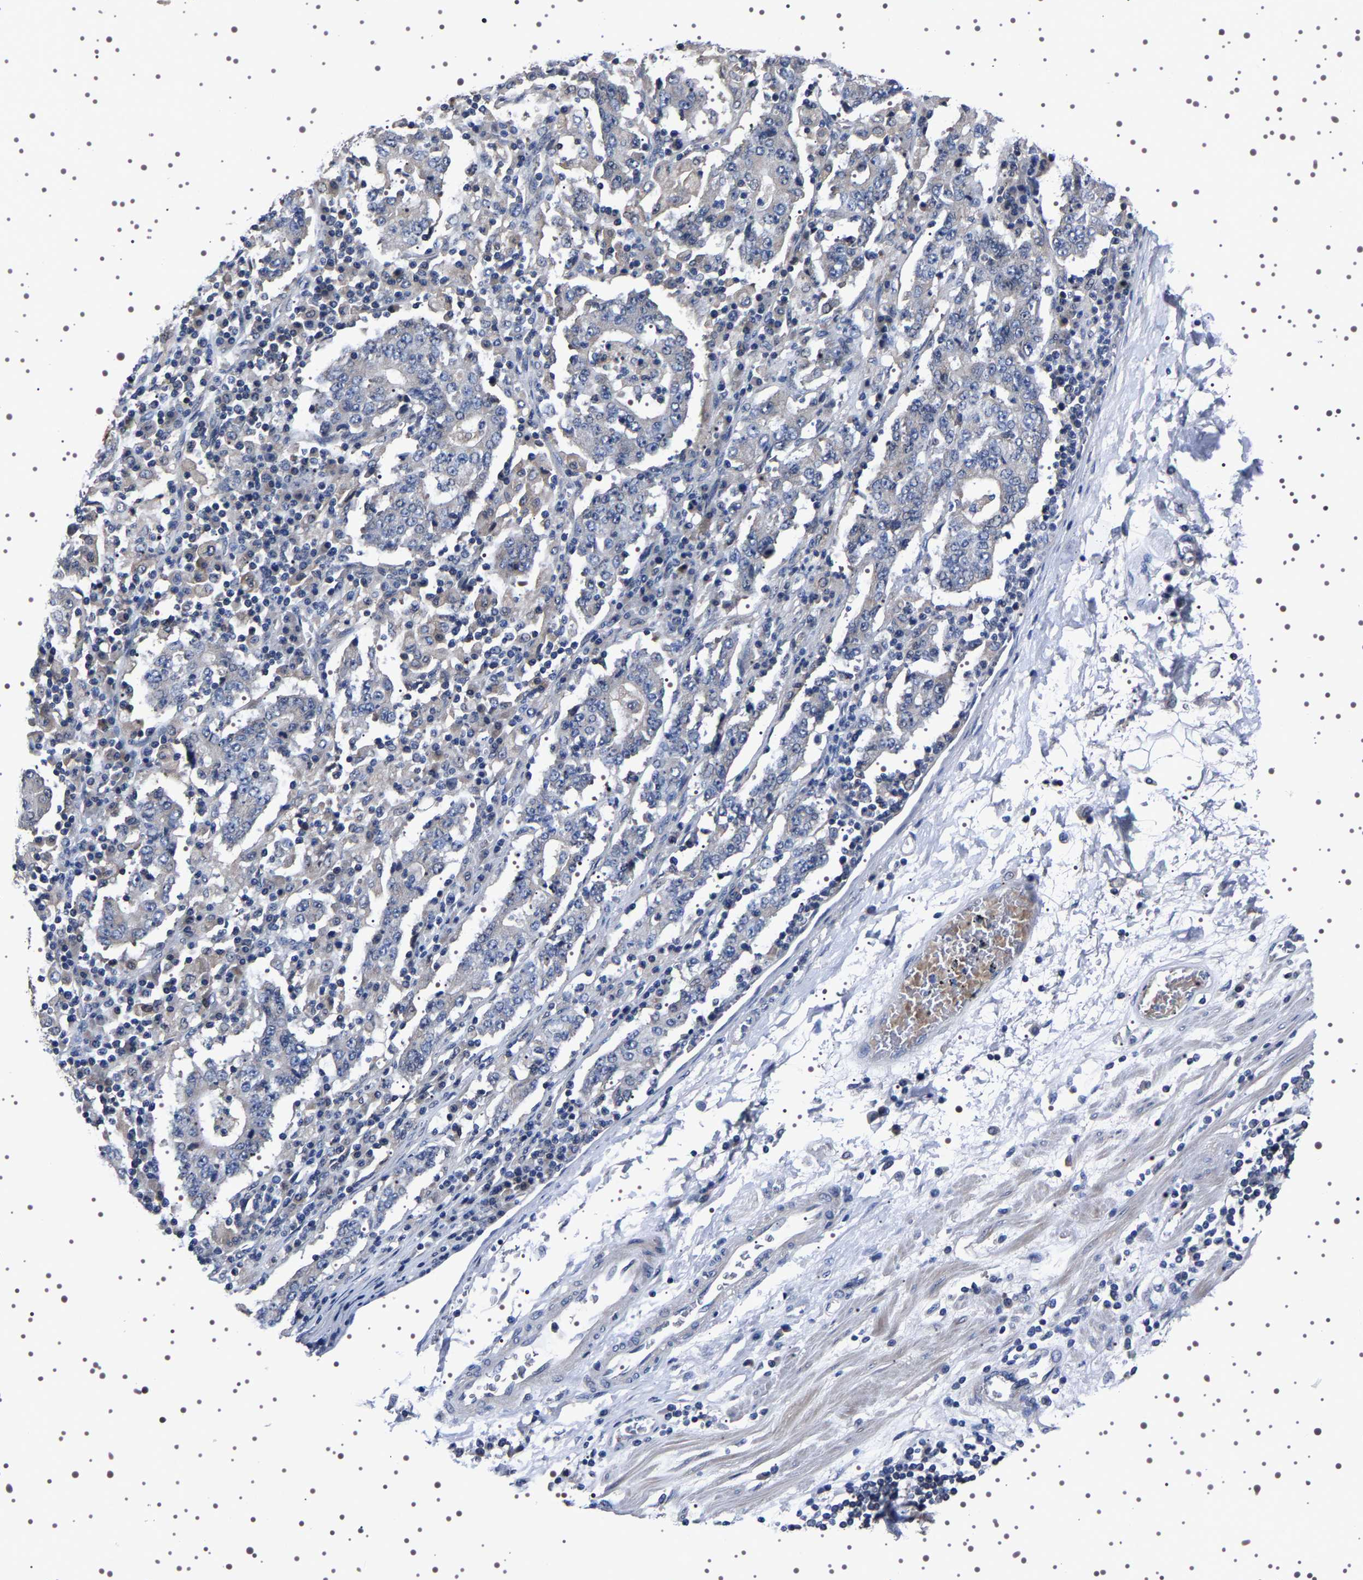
{"staining": {"intensity": "negative", "quantity": "none", "location": "none"}, "tissue": "stomach cancer", "cell_type": "Tumor cells", "image_type": "cancer", "snomed": [{"axis": "morphology", "description": "Normal tissue, NOS"}, {"axis": "morphology", "description": "Adenocarcinoma, NOS"}, {"axis": "topography", "description": "Stomach, upper"}, {"axis": "topography", "description": "Stomach"}], "caption": "The histopathology image demonstrates no significant staining in tumor cells of stomach cancer.", "gene": "TARBP1", "patient": {"sex": "male", "age": 59}}